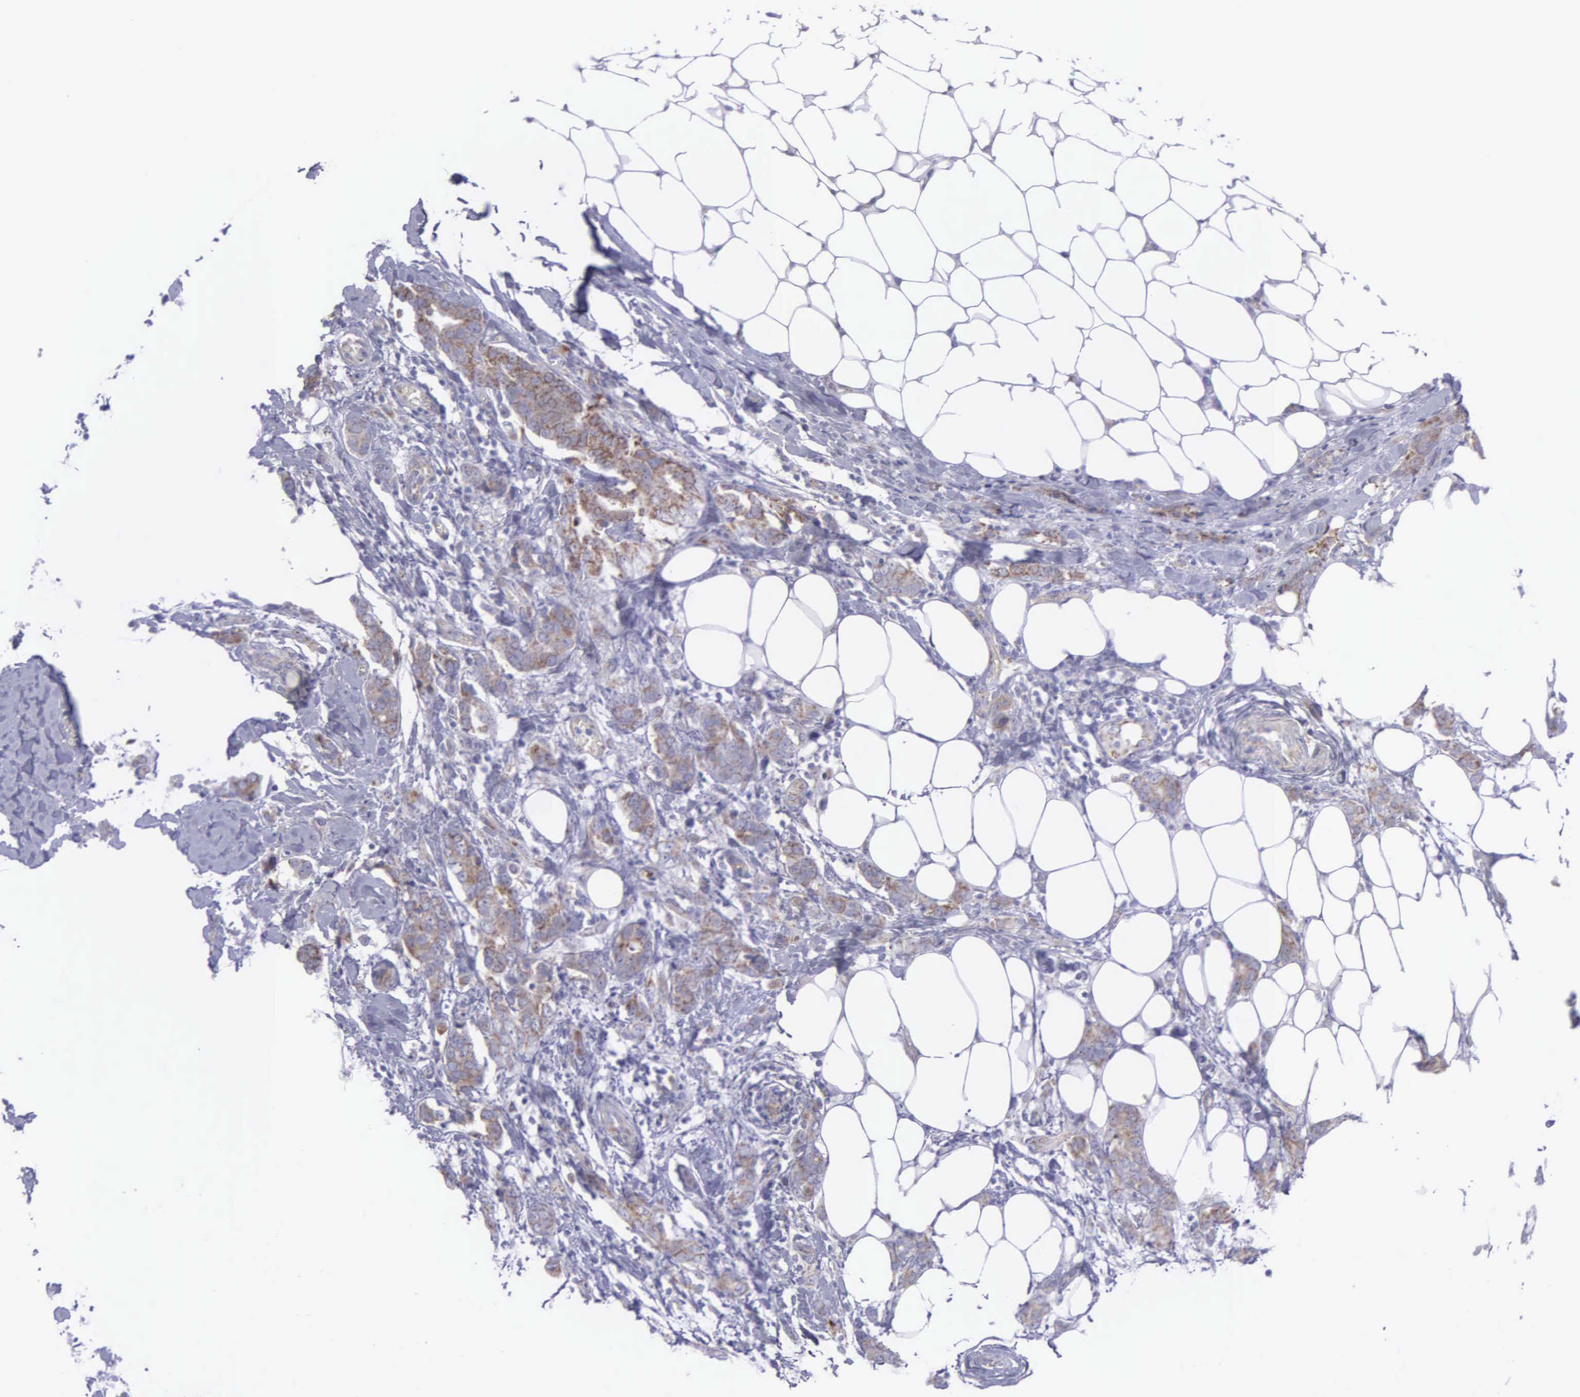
{"staining": {"intensity": "weak", "quantity": ">75%", "location": "cytoplasmic/membranous"}, "tissue": "breast cancer", "cell_type": "Tumor cells", "image_type": "cancer", "snomed": [{"axis": "morphology", "description": "Duct carcinoma"}, {"axis": "topography", "description": "Breast"}], "caption": "Immunohistochemistry (IHC) photomicrograph of intraductal carcinoma (breast) stained for a protein (brown), which exhibits low levels of weak cytoplasmic/membranous positivity in approximately >75% of tumor cells.", "gene": "SYNJ2BP", "patient": {"sex": "female", "age": 53}}